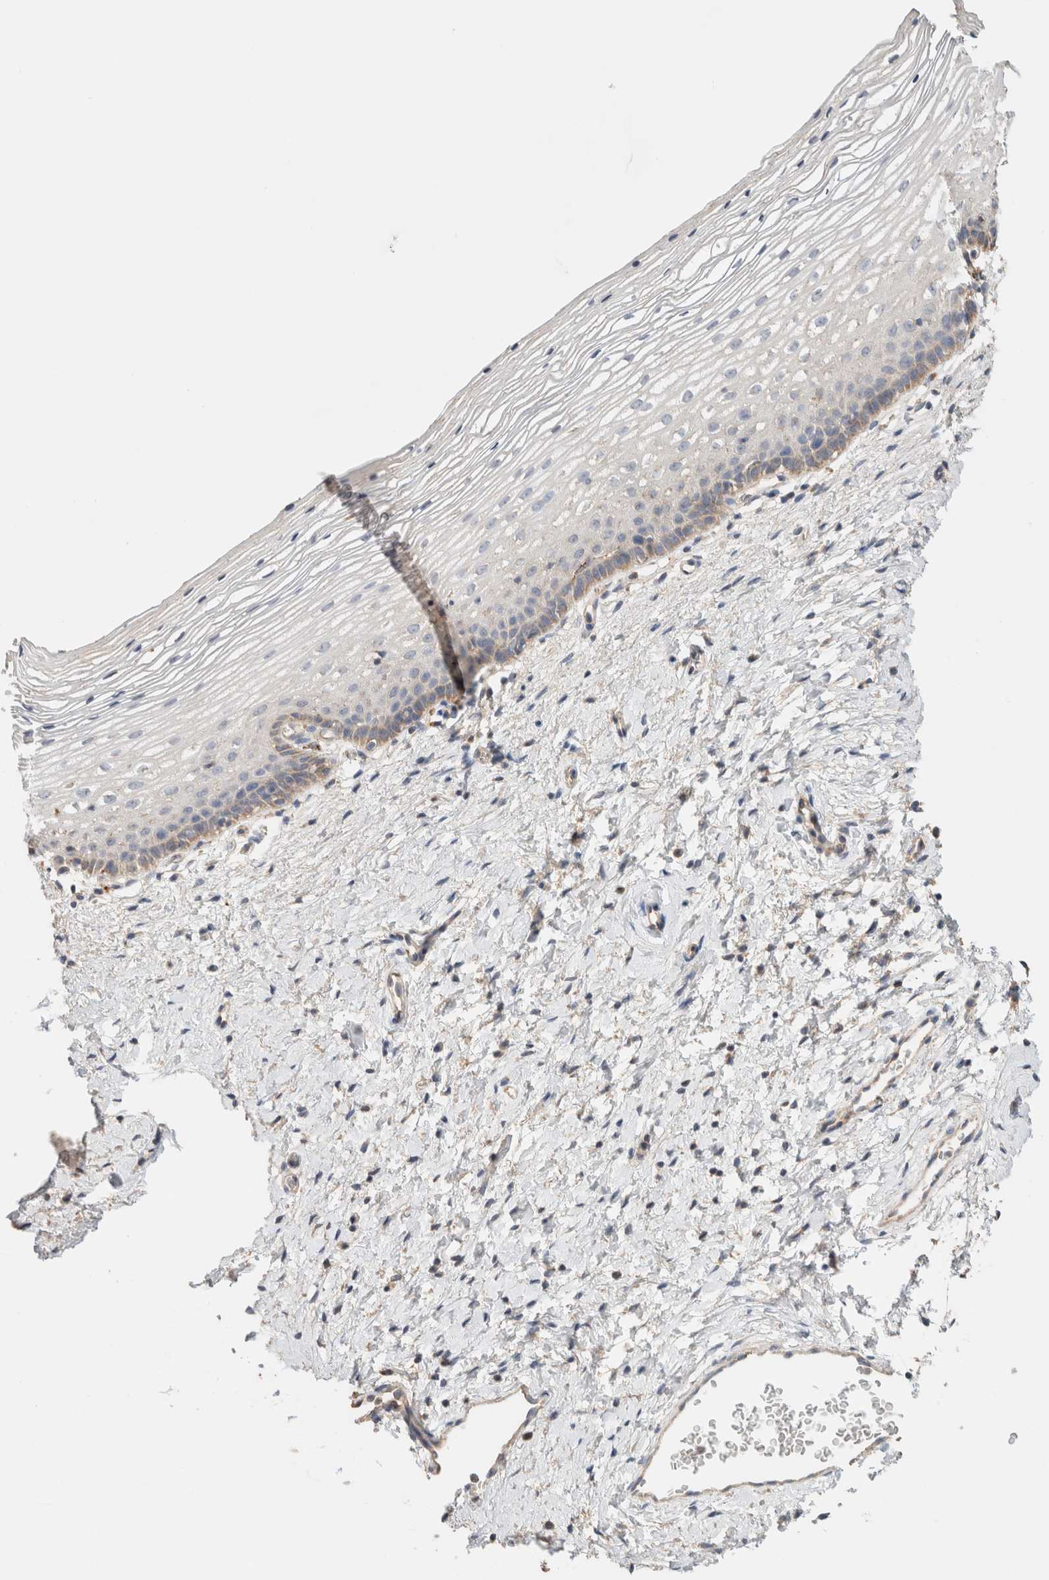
{"staining": {"intensity": "weak", "quantity": "25%-75%", "location": "cytoplasmic/membranous"}, "tissue": "cervix", "cell_type": "Glandular cells", "image_type": "normal", "snomed": [{"axis": "morphology", "description": "Normal tissue, NOS"}, {"axis": "topography", "description": "Cervix"}], "caption": "Weak cytoplasmic/membranous protein expression is appreciated in approximately 25%-75% of glandular cells in cervix. (DAB (3,3'-diaminobenzidine) IHC, brown staining for protein, blue staining for nuclei).", "gene": "B3GNTL1", "patient": {"sex": "female", "age": 72}}